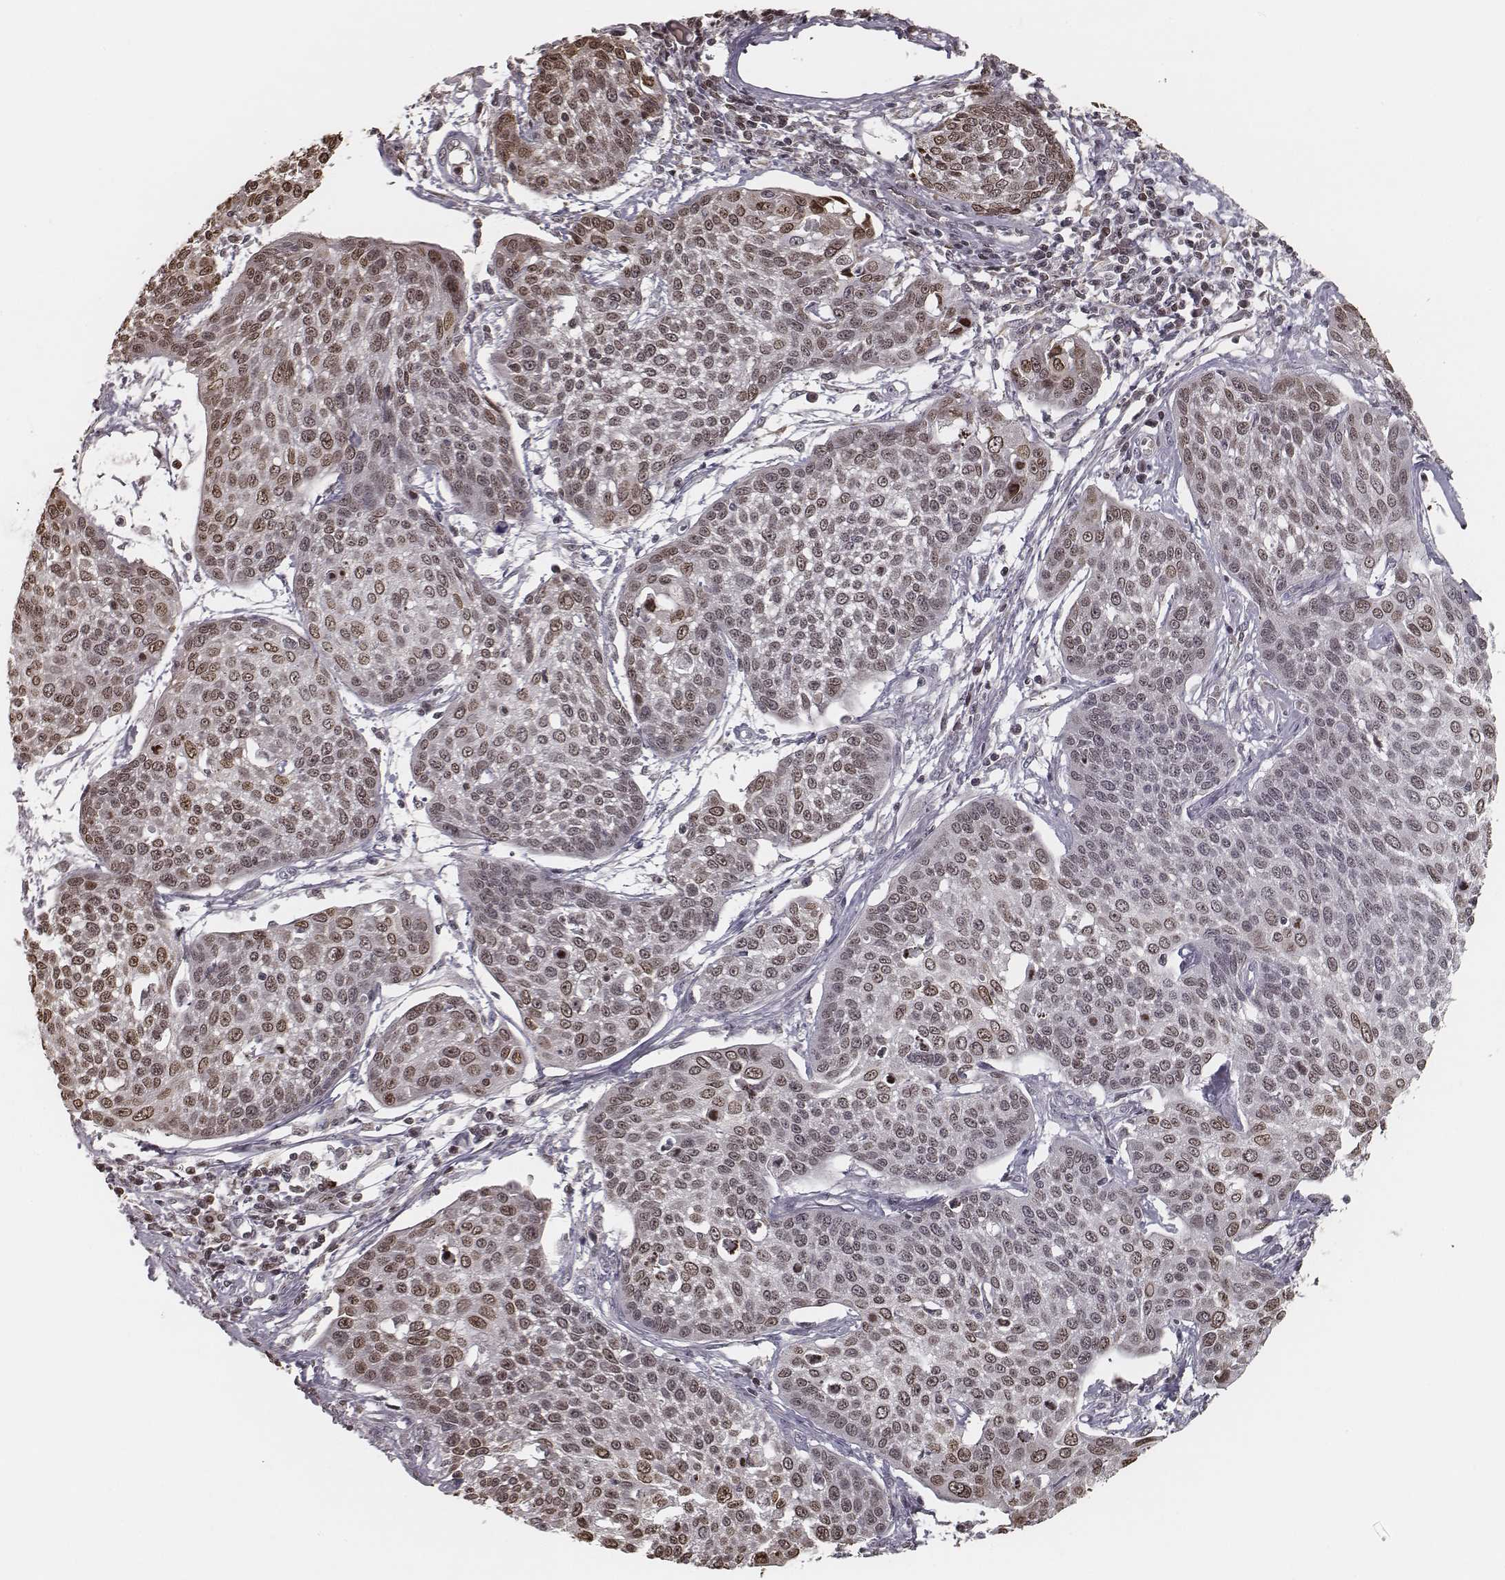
{"staining": {"intensity": "moderate", "quantity": ">75%", "location": "nuclear"}, "tissue": "cervical cancer", "cell_type": "Tumor cells", "image_type": "cancer", "snomed": [{"axis": "morphology", "description": "Squamous cell carcinoma, NOS"}, {"axis": "topography", "description": "Cervix"}], "caption": "Squamous cell carcinoma (cervical) was stained to show a protein in brown. There is medium levels of moderate nuclear staining in about >75% of tumor cells.", "gene": "HMGA2", "patient": {"sex": "female", "age": 34}}